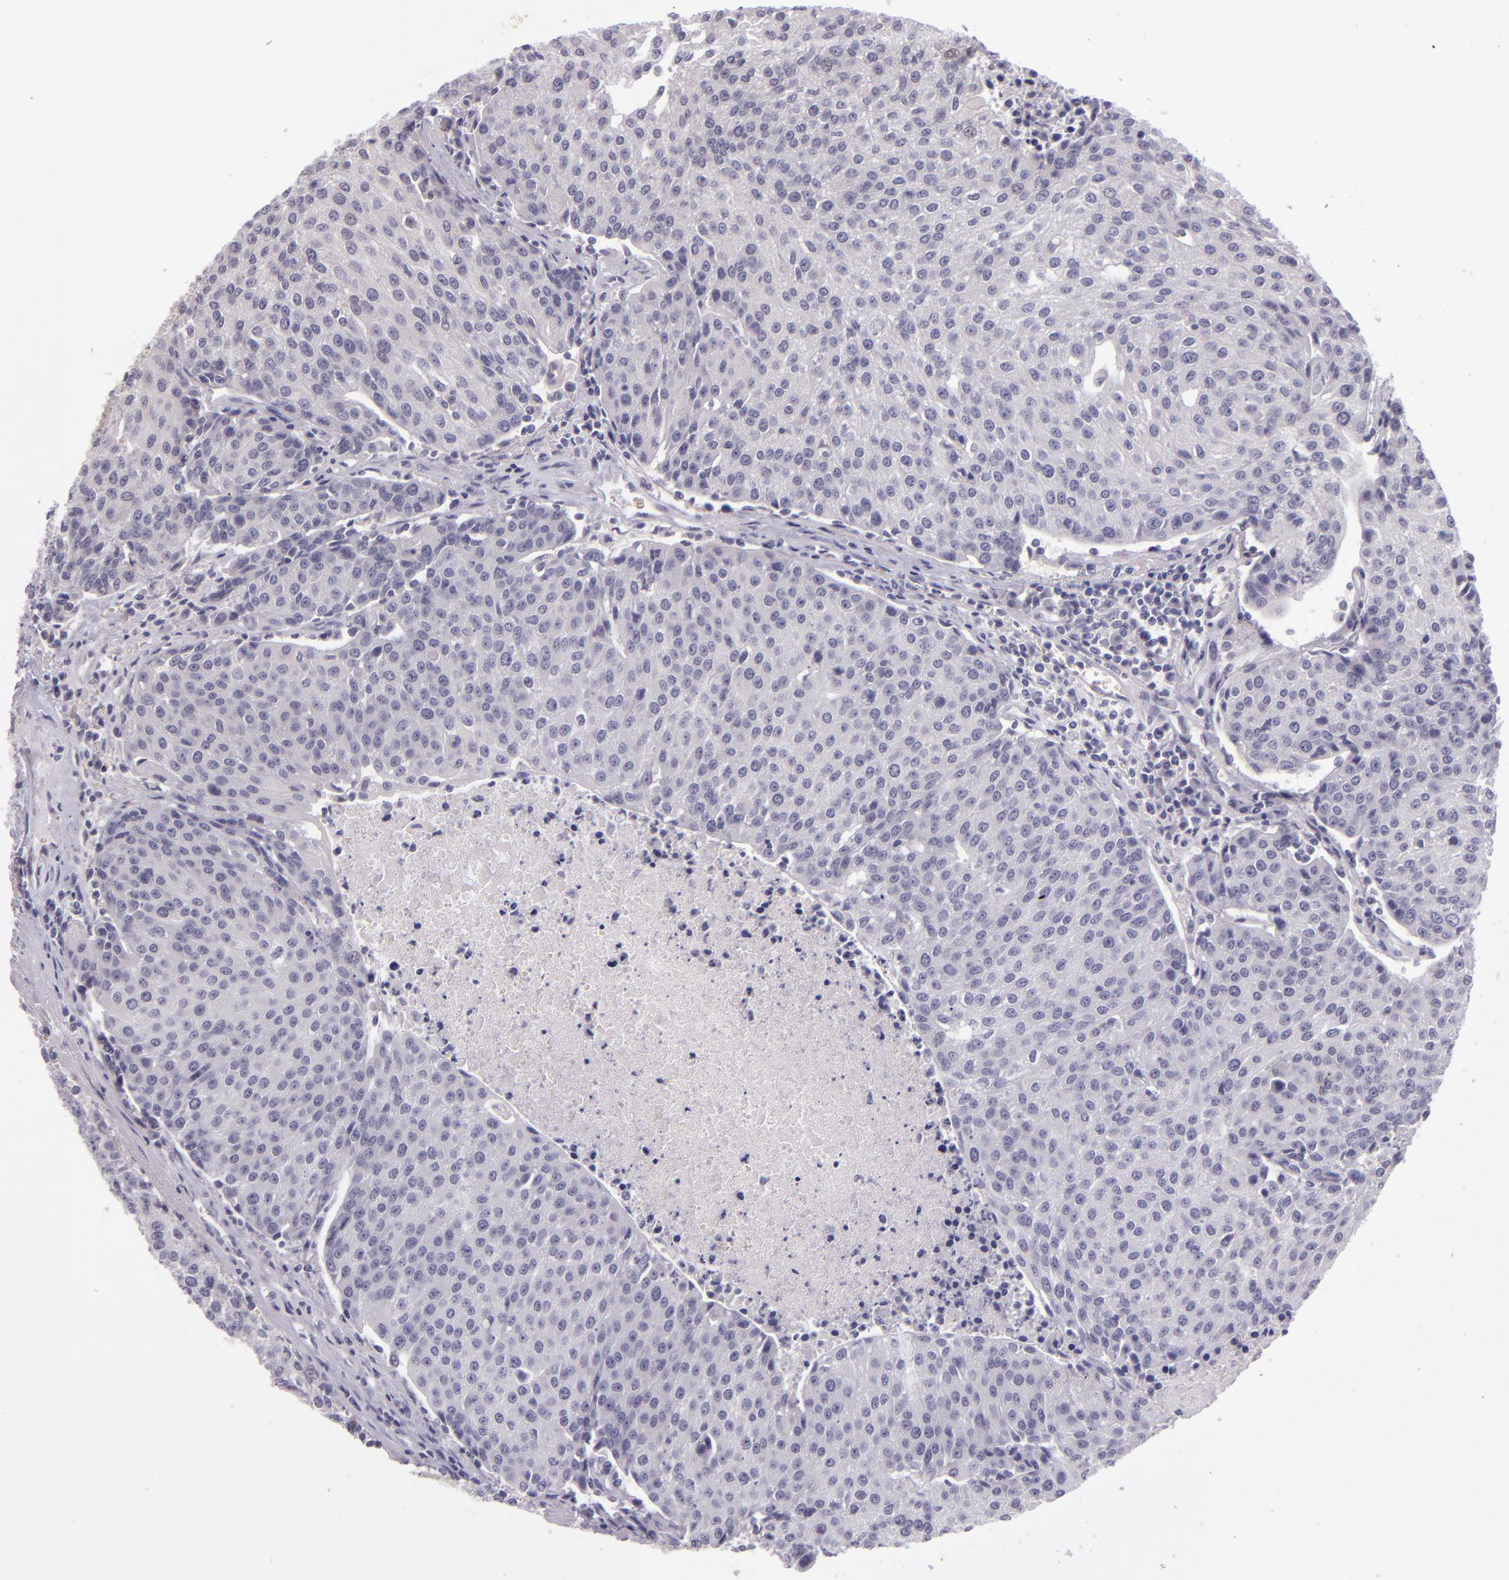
{"staining": {"intensity": "negative", "quantity": "none", "location": "none"}, "tissue": "urothelial cancer", "cell_type": "Tumor cells", "image_type": "cancer", "snomed": [{"axis": "morphology", "description": "Urothelial carcinoma, High grade"}, {"axis": "topography", "description": "Urinary bladder"}], "caption": "Immunohistochemical staining of human urothelial carcinoma (high-grade) shows no significant positivity in tumor cells. The staining is performed using DAB (3,3'-diaminobenzidine) brown chromogen with nuclei counter-stained in using hematoxylin.", "gene": "SNCB", "patient": {"sex": "female", "age": 85}}